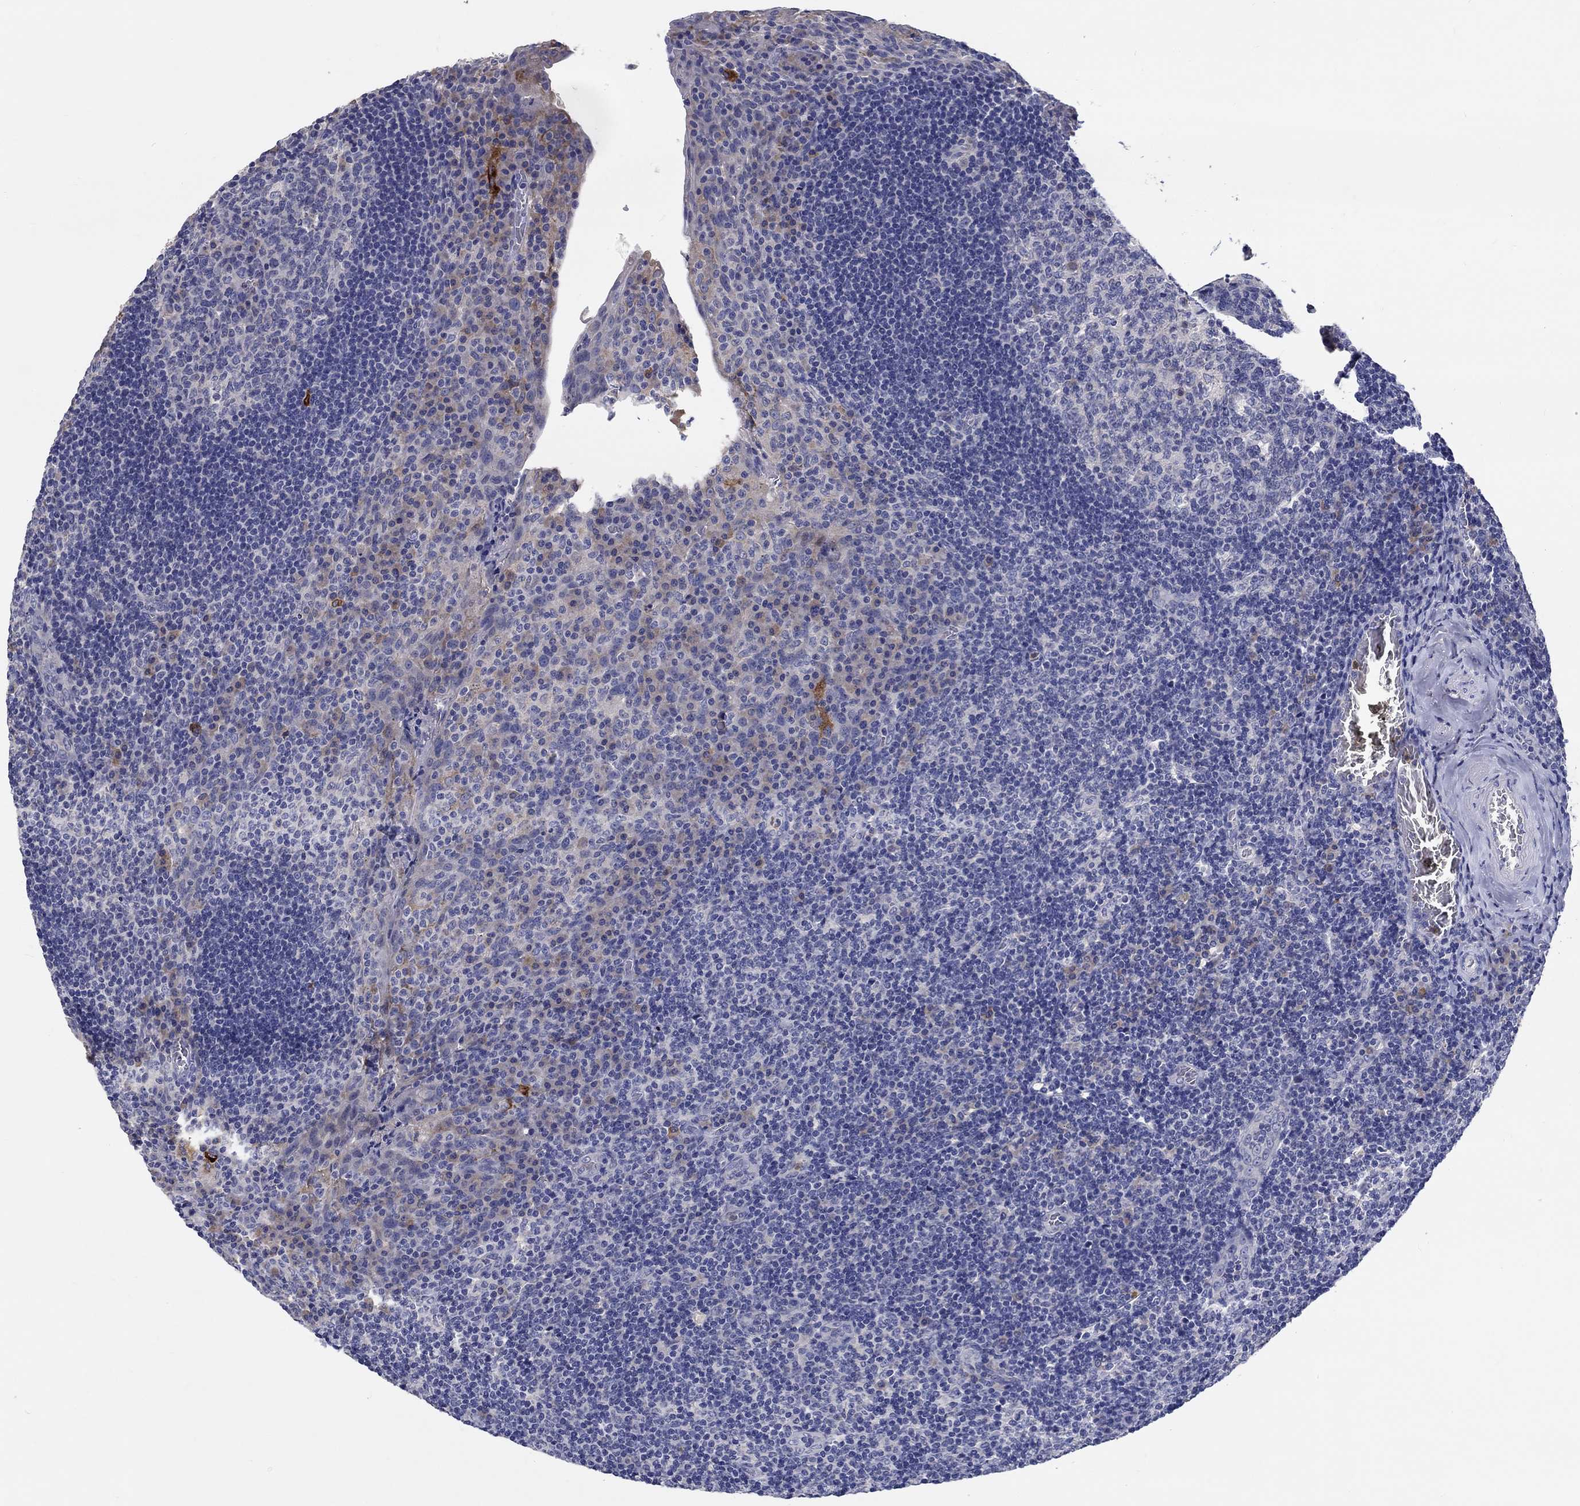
{"staining": {"intensity": "moderate", "quantity": "<25%", "location": "cytoplasmic/membranous"}, "tissue": "tonsil", "cell_type": "Germinal center cells", "image_type": "normal", "snomed": [{"axis": "morphology", "description": "Normal tissue, NOS"}, {"axis": "topography", "description": "Tonsil"}], "caption": "Normal tonsil reveals moderate cytoplasmic/membranous expression in about <25% of germinal center cells, visualized by immunohistochemistry.", "gene": "CHIT1", "patient": {"sex": "male", "age": 17}}